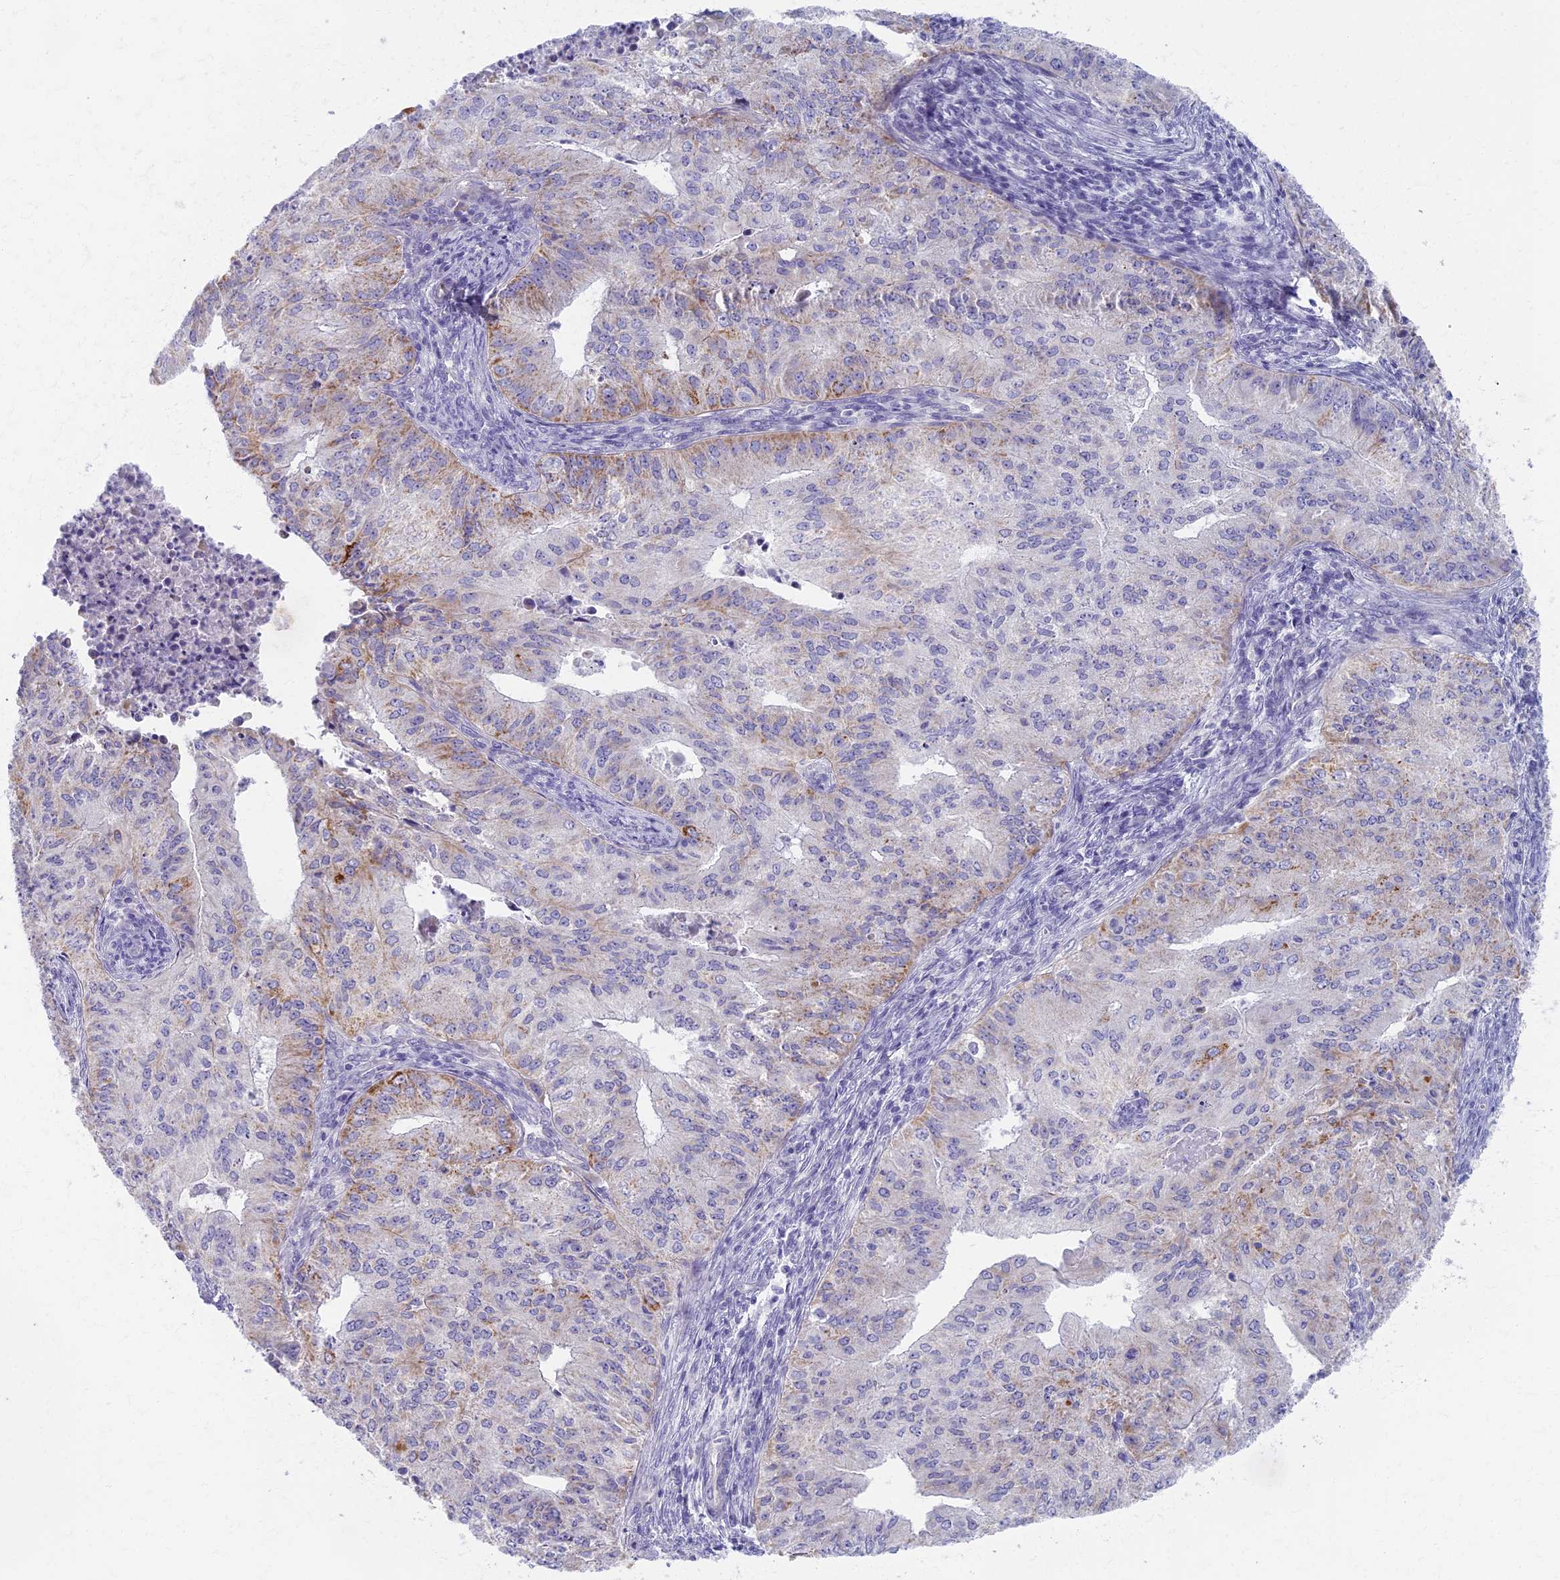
{"staining": {"intensity": "moderate", "quantity": "<25%", "location": "cytoplasmic/membranous"}, "tissue": "endometrial cancer", "cell_type": "Tumor cells", "image_type": "cancer", "snomed": [{"axis": "morphology", "description": "Adenocarcinoma, NOS"}, {"axis": "topography", "description": "Endometrium"}], "caption": "Protein staining of endometrial adenocarcinoma tissue exhibits moderate cytoplasmic/membranous staining in approximately <25% of tumor cells. (DAB = brown stain, brightfield microscopy at high magnification).", "gene": "AP4E1", "patient": {"sex": "female", "age": 50}}